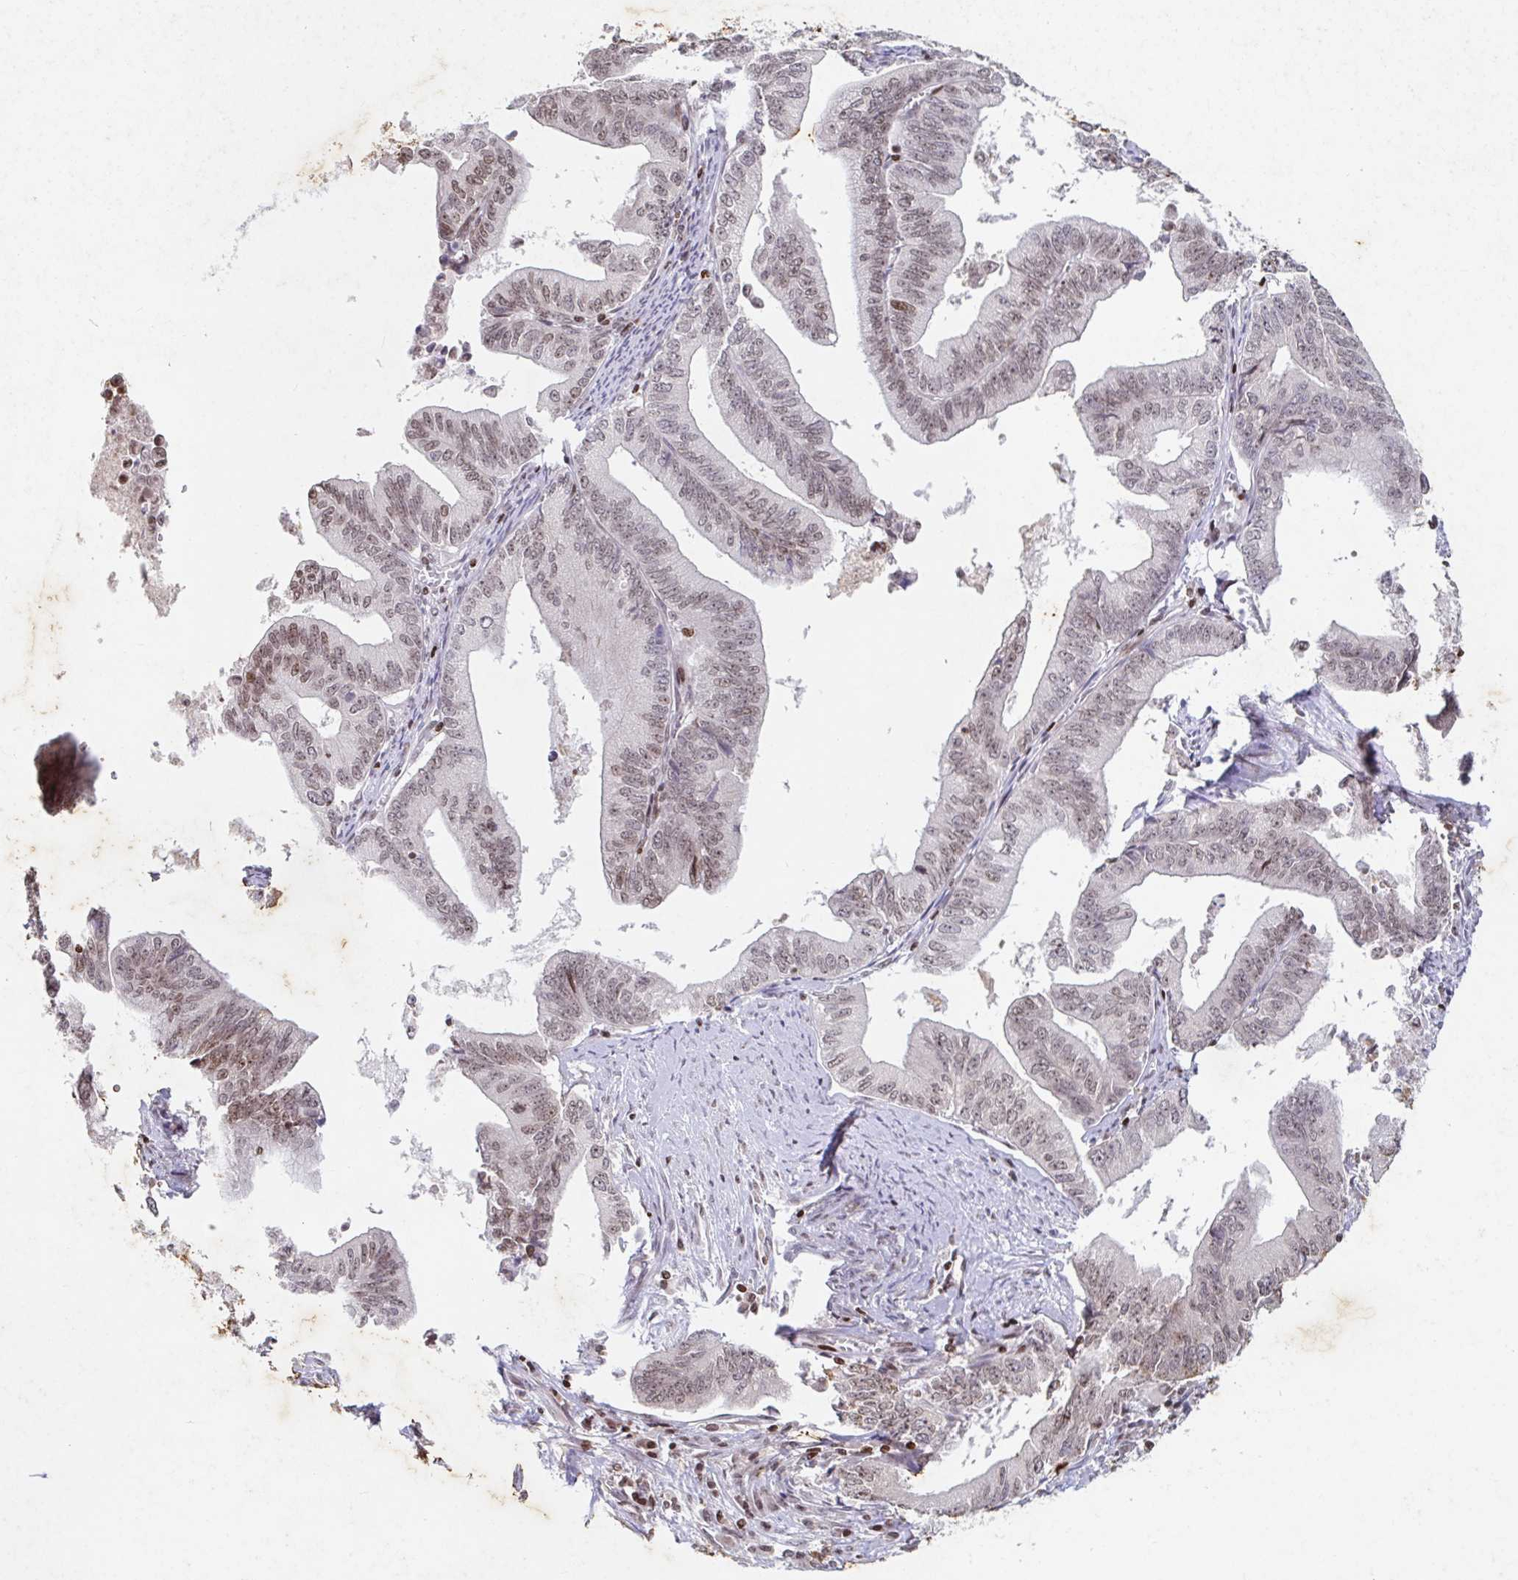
{"staining": {"intensity": "weak", "quantity": ">75%", "location": "nuclear"}, "tissue": "endometrial cancer", "cell_type": "Tumor cells", "image_type": "cancer", "snomed": [{"axis": "morphology", "description": "Adenocarcinoma, NOS"}, {"axis": "topography", "description": "Endometrium"}], "caption": "Protein staining of adenocarcinoma (endometrial) tissue exhibits weak nuclear staining in about >75% of tumor cells.", "gene": "C19orf53", "patient": {"sex": "female", "age": 65}}